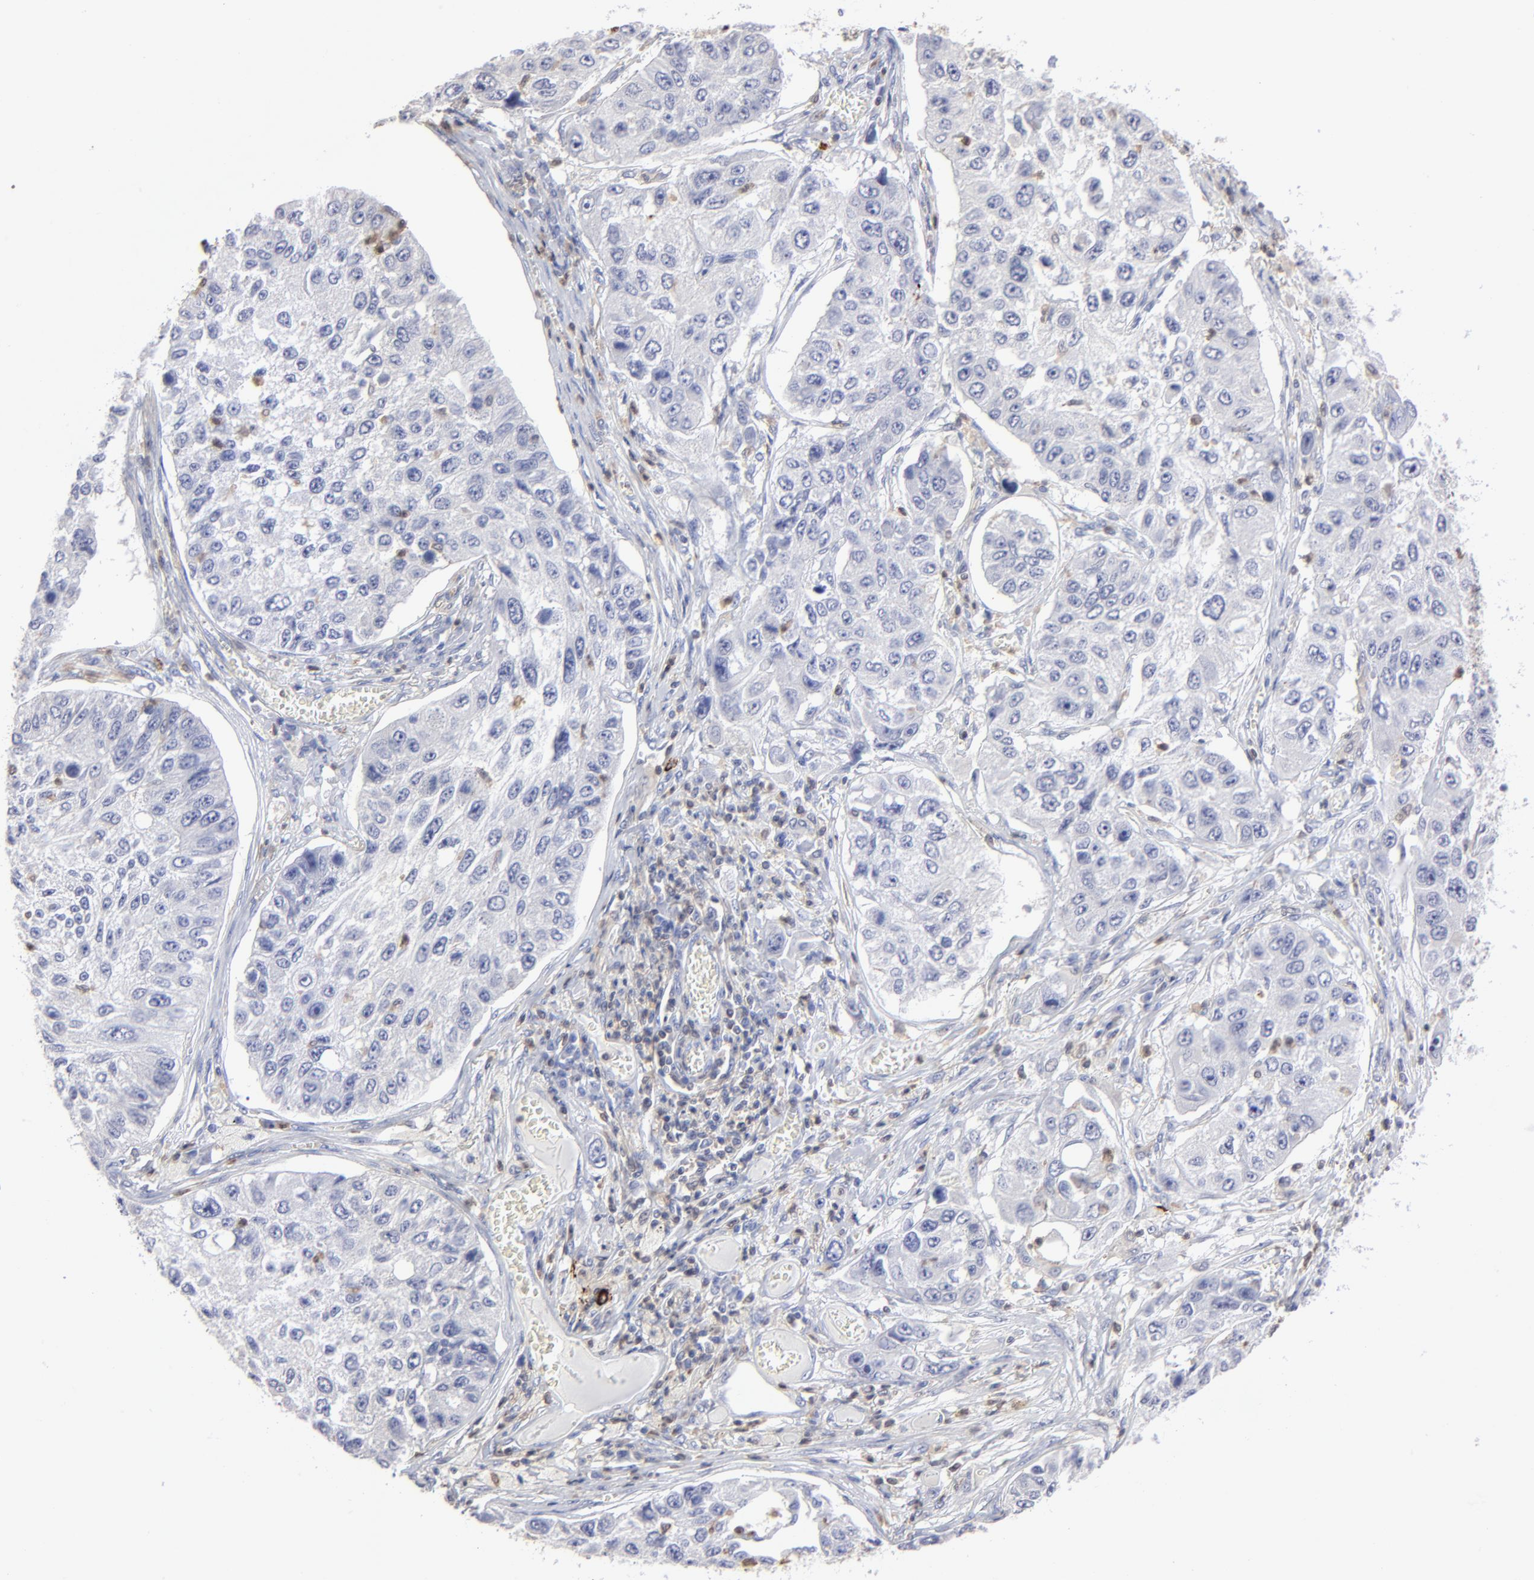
{"staining": {"intensity": "negative", "quantity": "none", "location": "none"}, "tissue": "lung cancer", "cell_type": "Tumor cells", "image_type": "cancer", "snomed": [{"axis": "morphology", "description": "Squamous cell carcinoma, NOS"}, {"axis": "topography", "description": "Lung"}], "caption": "The immunohistochemistry (IHC) histopathology image has no significant staining in tumor cells of lung cancer tissue.", "gene": "TBXT", "patient": {"sex": "male", "age": 71}}